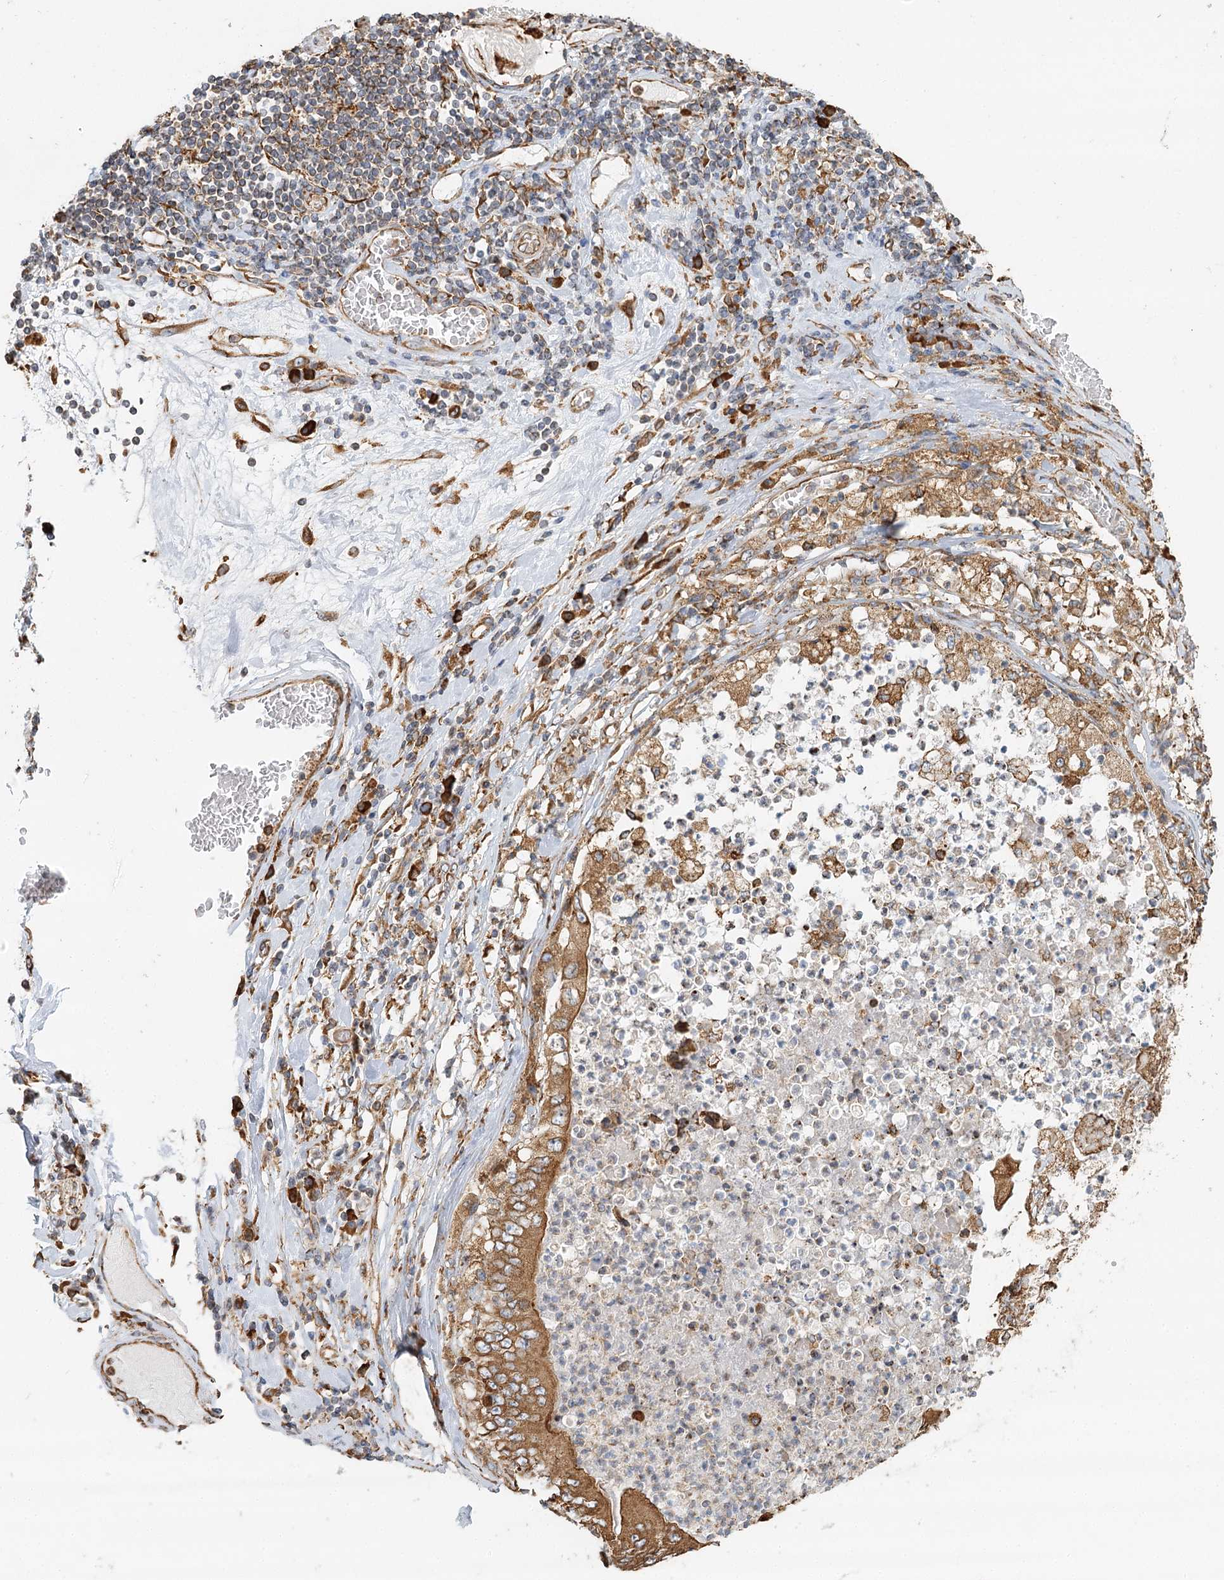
{"staining": {"intensity": "moderate", "quantity": ">75%", "location": "cytoplasmic/membranous"}, "tissue": "stomach cancer", "cell_type": "Tumor cells", "image_type": "cancer", "snomed": [{"axis": "morphology", "description": "Adenocarcinoma, NOS"}, {"axis": "topography", "description": "Stomach"}], "caption": "Brown immunohistochemical staining in human stomach cancer reveals moderate cytoplasmic/membranous staining in approximately >75% of tumor cells. The protein is stained brown, and the nuclei are stained in blue (DAB IHC with brightfield microscopy, high magnification).", "gene": "TAS1R1", "patient": {"sex": "female", "age": 73}}